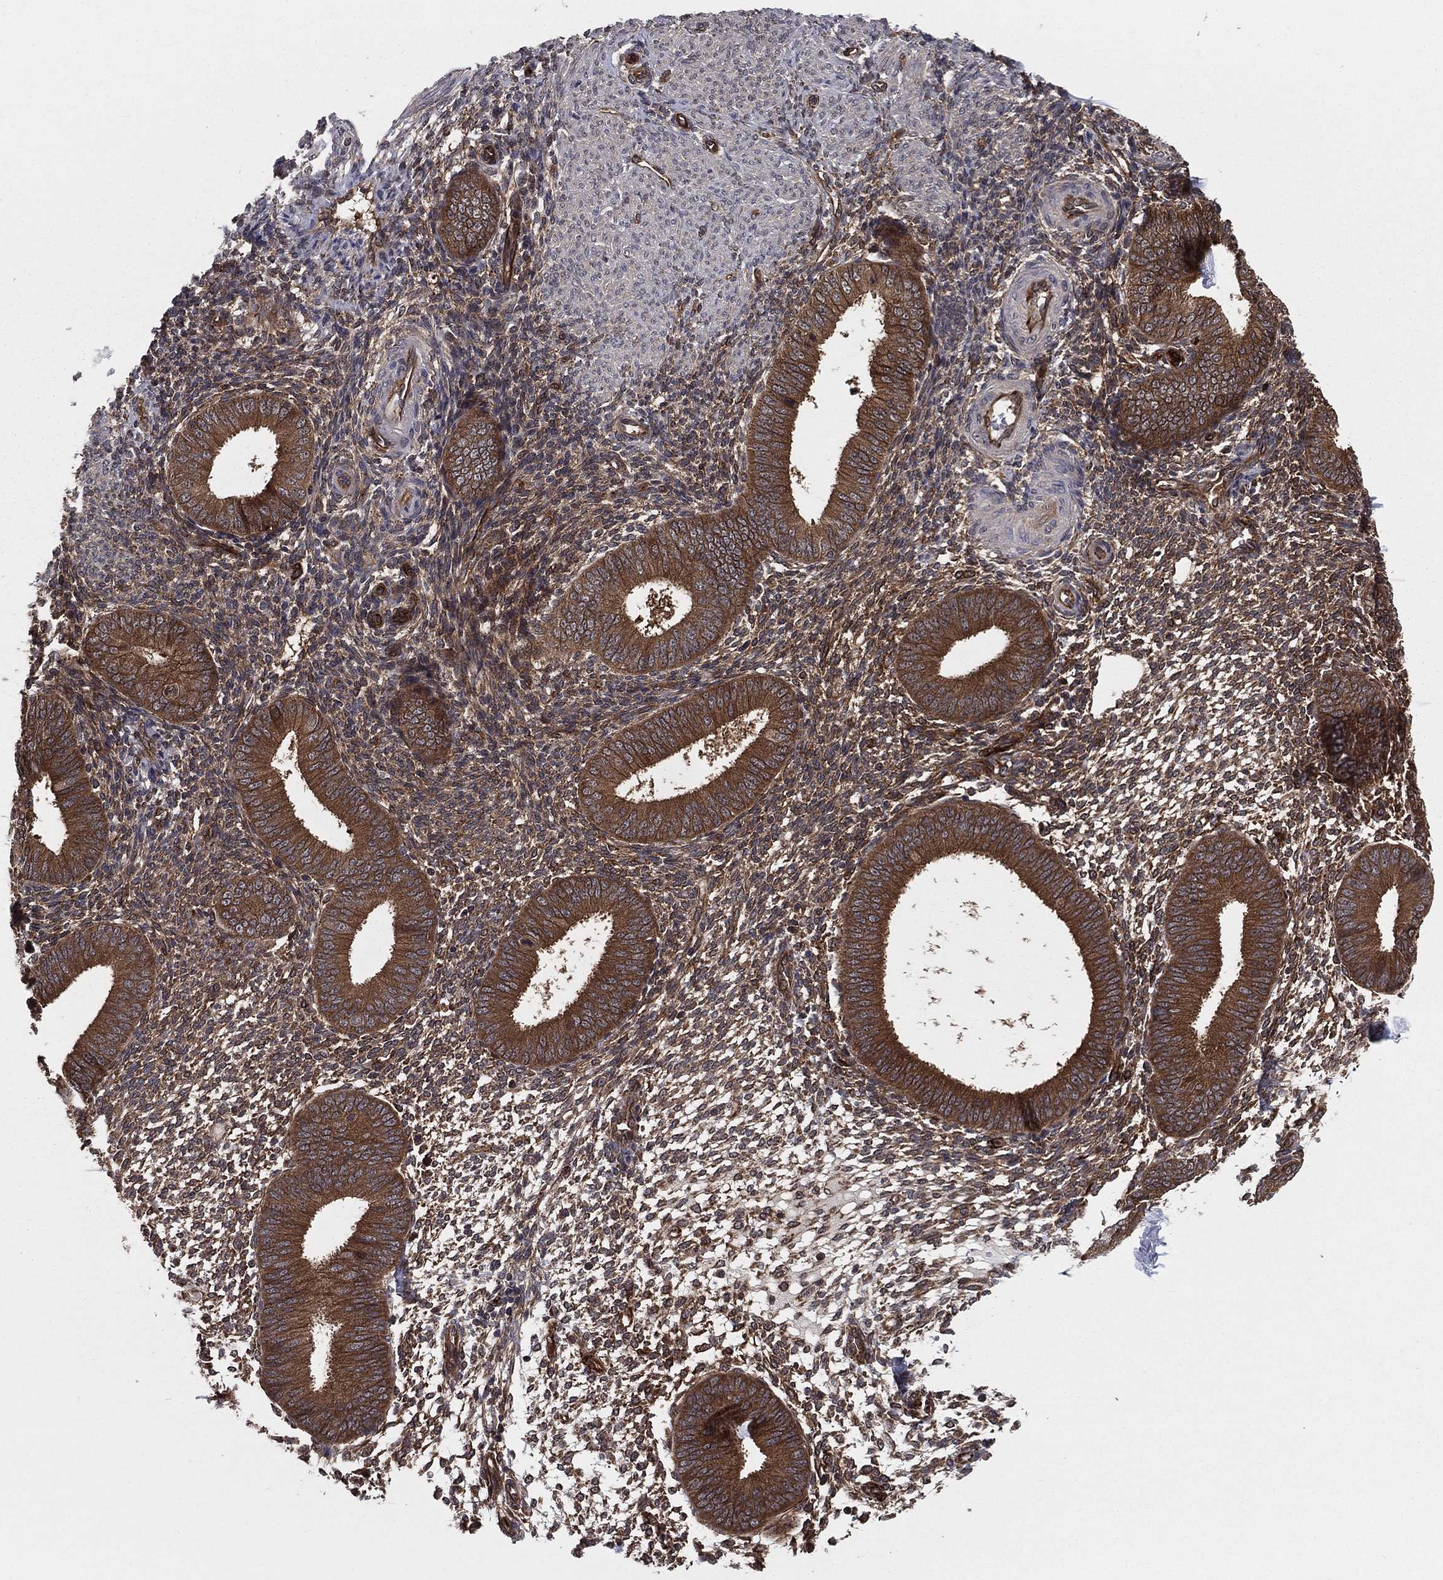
{"staining": {"intensity": "moderate", "quantity": ">75%", "location": "cytoplasmic/membranous"}, "tissue": "endometrium", "cell_type": "Cells in endometrial stroma", "image_type": "normal", "snomed": [{"axis": "morphology", "description": "Normal tissue, NOS"}, {"axis": "topography", "description": "Endometrium"}], "caption": "Immunohistochemistry (IHC) micrograph of unremarkable endometrium: endometrium stained using immunohistochemistry displays medium levels of moderate protein expression localized specifically in the cytoplasmic/membranous of cells in endometrial stroma, appearing as a cytoplasmic/membranous brown color.", "gene": "CERT1", "patient": {"sex": "female", "age": 39}}